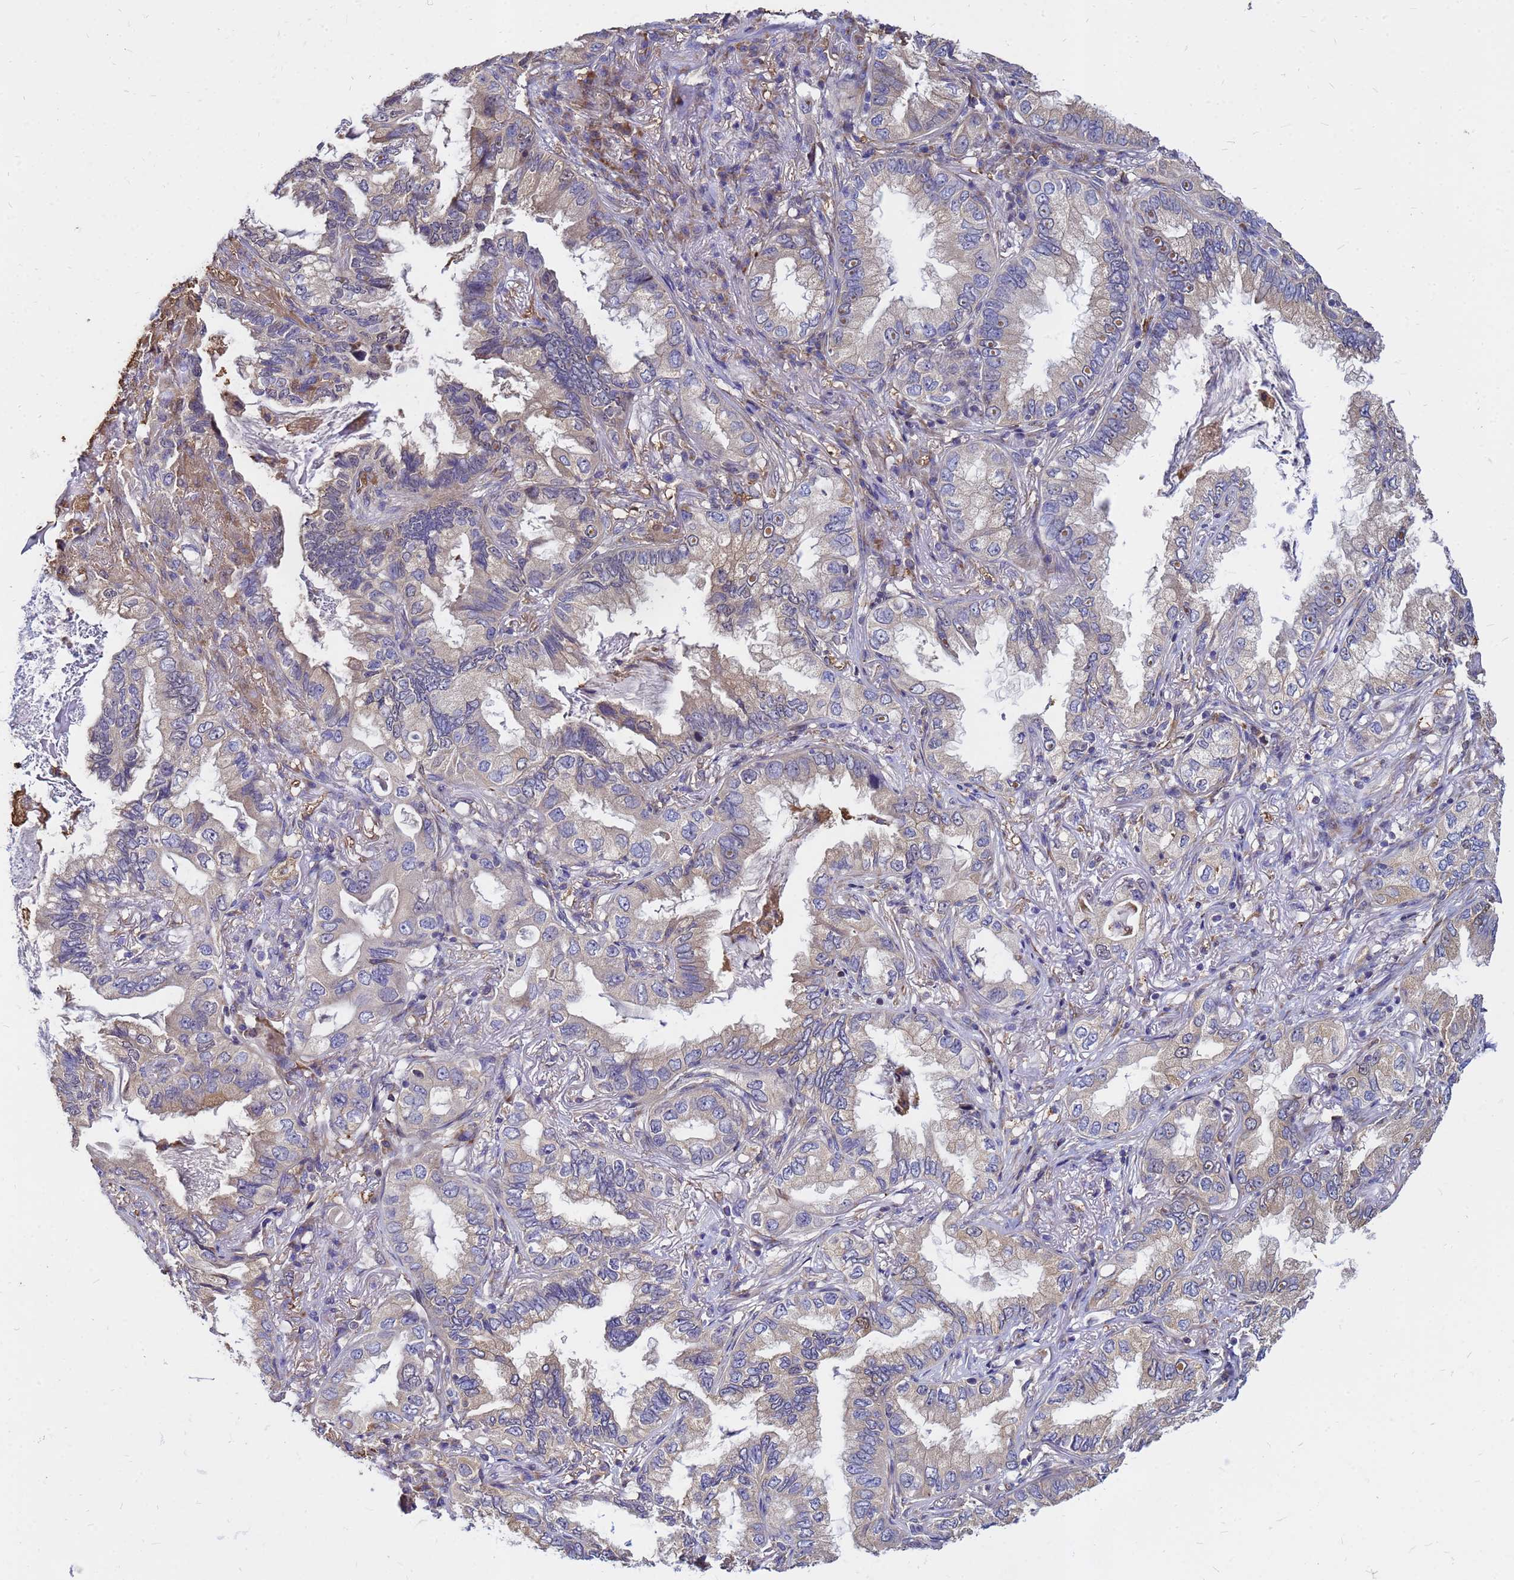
{"staining": {"intensity": "weak", "quantity": "25%-75%", "location": "cytoplasmic/membranous"}, "tissue": "lung cancer", "cell_type": "Tumor cells", "image_type": "cancer", "snomed": [{"axis": "morphology", "description": "Adenocarcinoma, NOS"}, {"axis": "topography", "description": "Lung"}], "caption": "An immunohistochemistry (IHC) photomicrograph of neoplastic tissue is shown. Protein staining in brown shows weak cytoplasmic/membranous positivity in lung cancer (adenocarcinoma) within tumor cells.", "gene": "MOB2", "patient": {"sex": "female", "age": 69}}